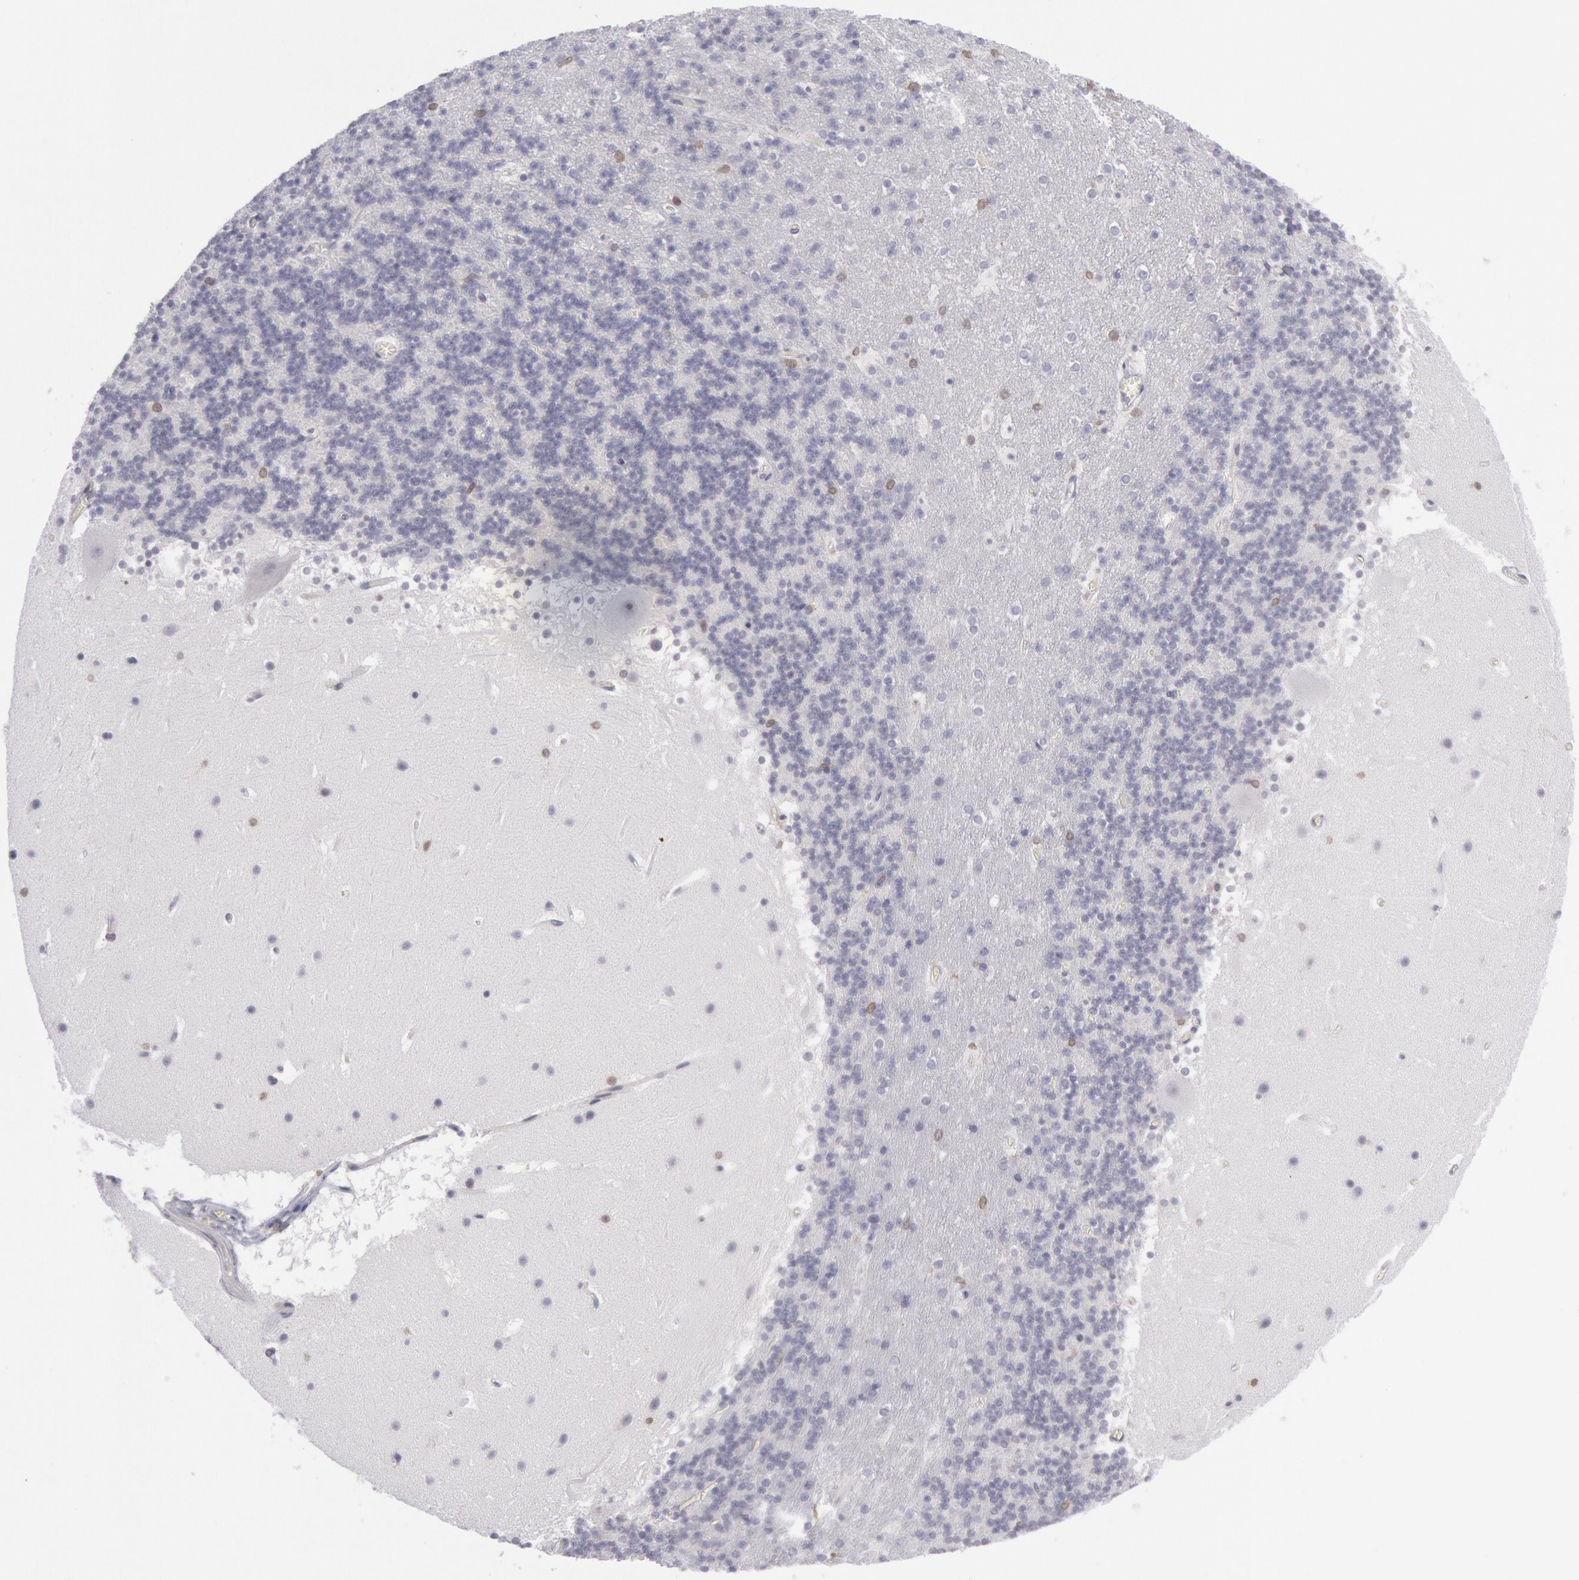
{"staining": {"intensity": "weak", "quantity": "<25%", "location": "cytoplasmic/membranous"}, "tissue": "cerebellum", "cell_type": "Cells in granular layer", "image_type": "normal", "snomed": [{"axis": "morphology", "description": "Normal tissue, NOS"}, {"axis": "topography", "description": "Cerebellum"}], "caption": "This histopathology image is of benign cerebellum stained with immunohistochemistry to label a protein in brown with the nuclei are counter-stained blue. There is no staining in cells in granular layer.", "gene": "PTGS2", "patient": {"sex": "male", "age": 45}}